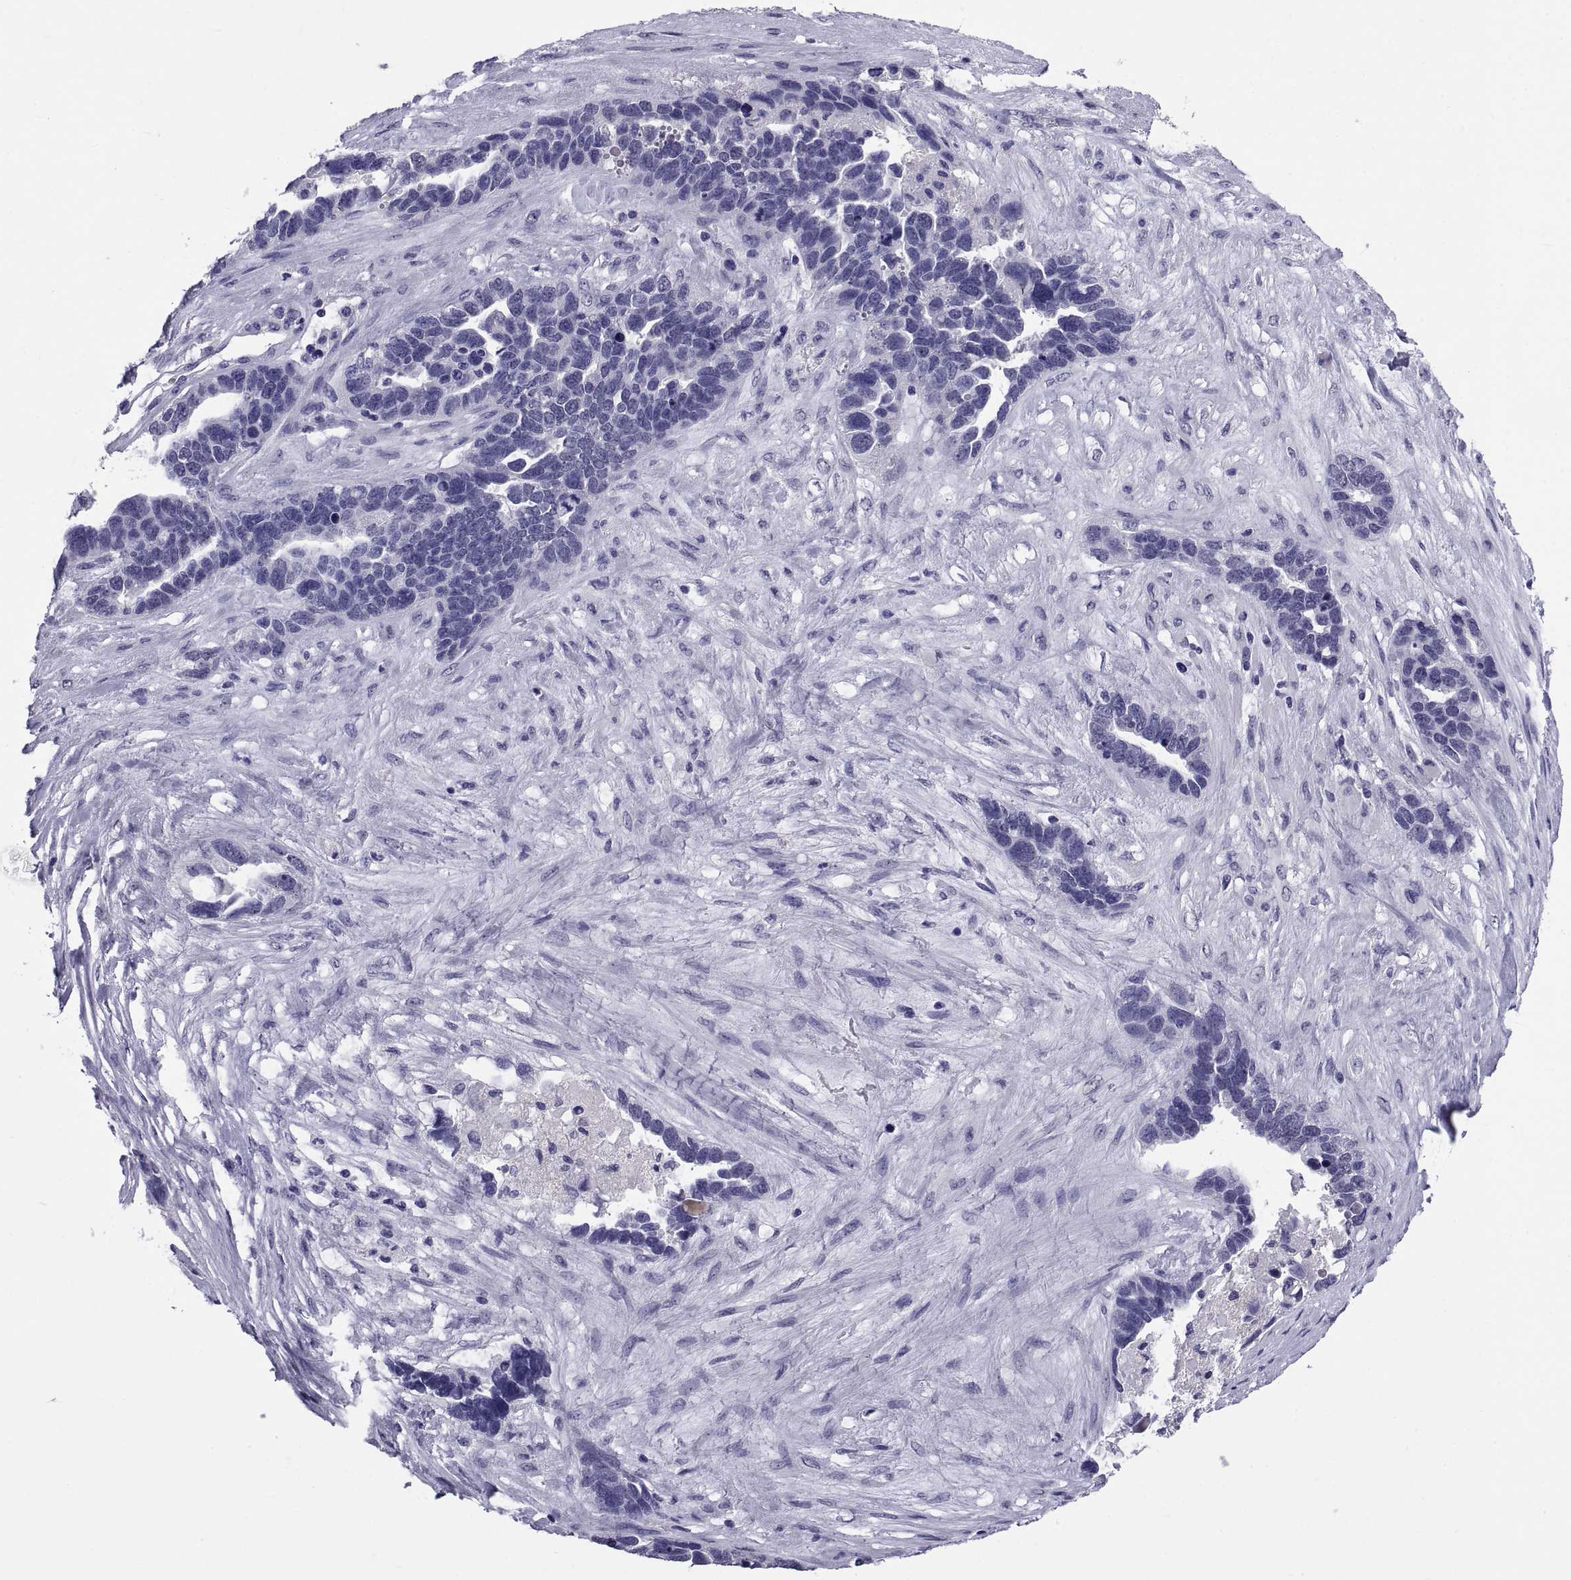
{"staining": {"intensity": "negative", "quantity": "none", "location": "none"}, "tissue": "ovarian cancer", "cell_type": "Tumor cells", "image_type": "cancer", "snomed": [{"axis": "morphology", "description": "Cystadenocarcinoma, serous, NOS"}, {"axis": "topography", "description": "Ovary"}], "caption": "IHC of human ovarian serous cystadenocarcinoma exhibits no staining in tumor cells.", "gene": "TGFBR3L", "patient": {"sex": "female", "age": 54}}